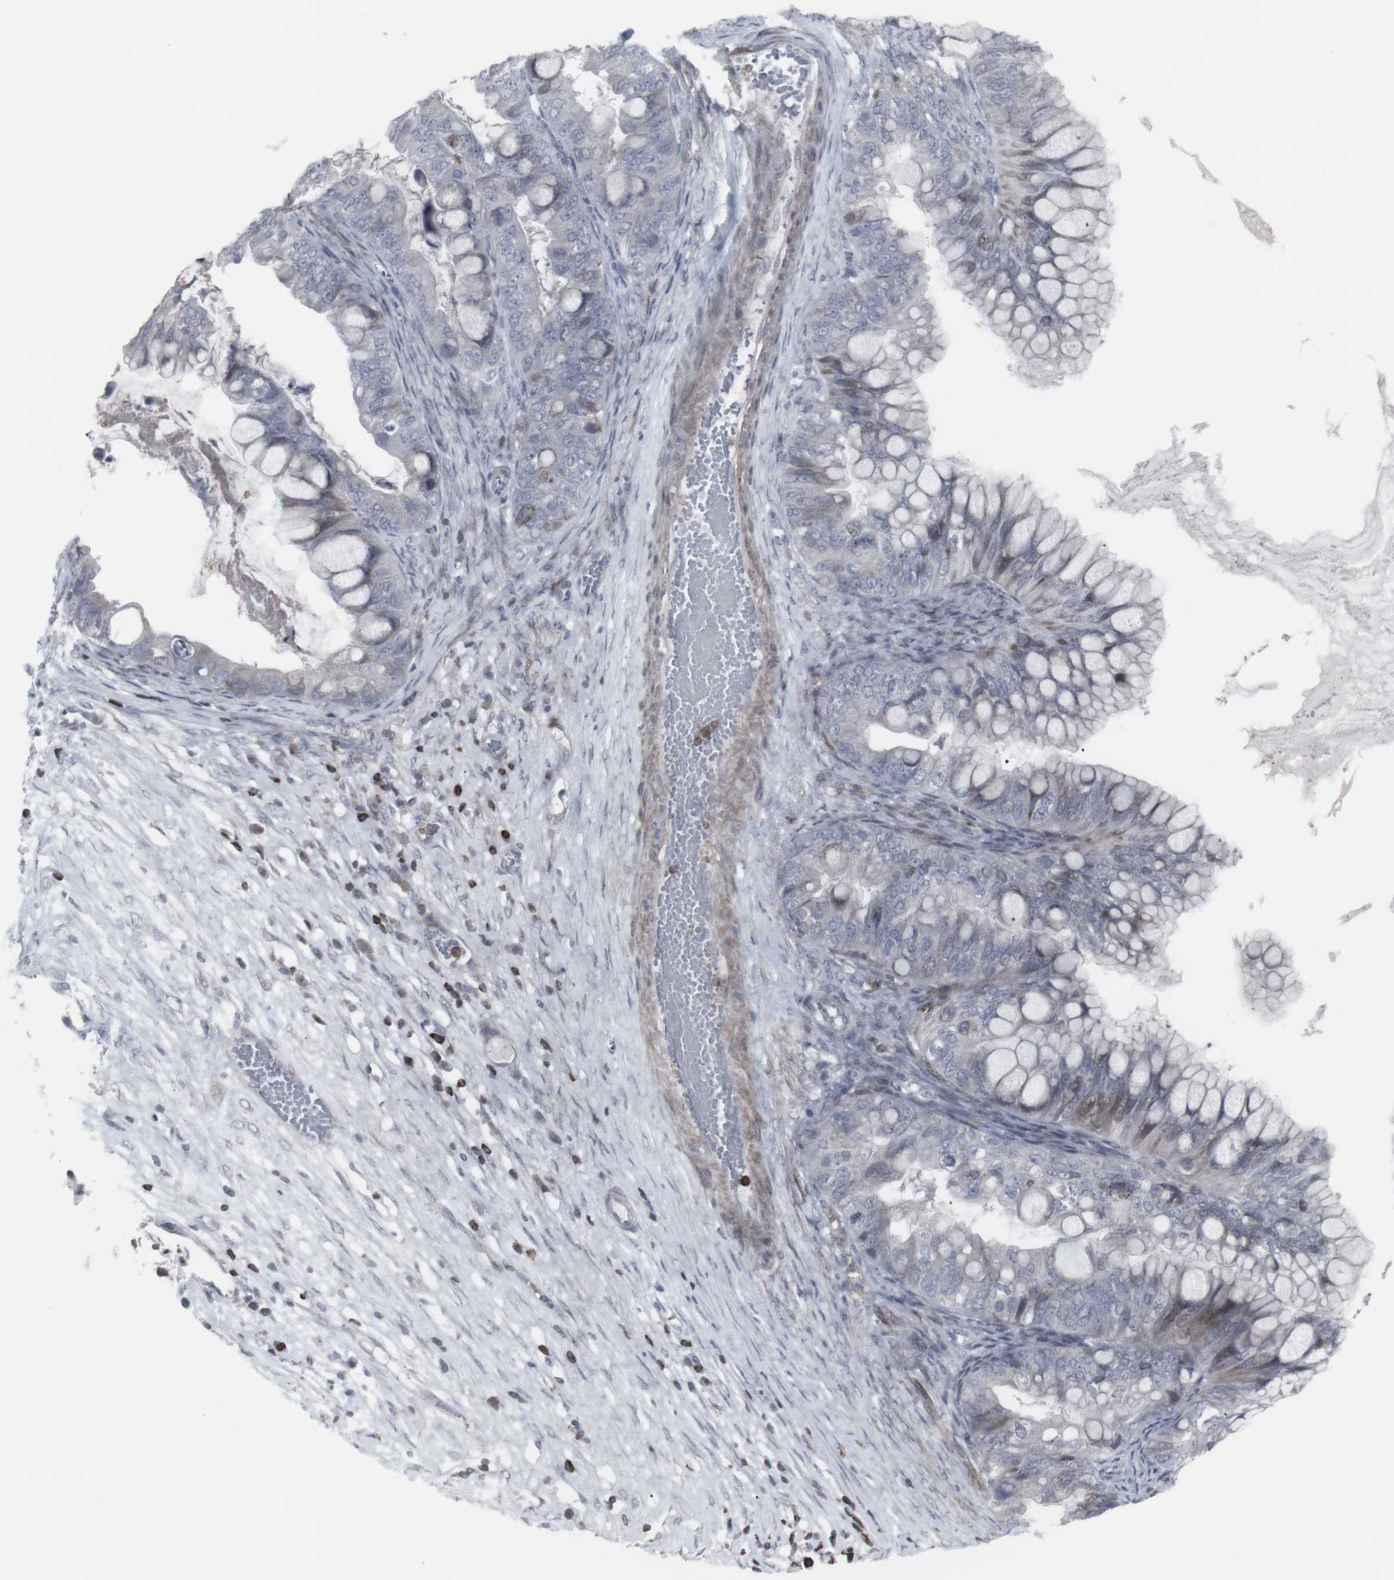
{"staining": {"intensity": "negative", "quantity": "none", "location": "none"}, "tissue": "ovarian cancer", "cell_type": "Tumor cells", "image_type": "cancer", "snomed": [{"axis": "morphology", "description": "Cystadenocarcinoma, mucinous, NOS"}, {"axis": "topography", "description": "Ovary"}], "caption": "Ovarian cancer (mucinous cystadenocarcinoma) was stained to show a protein in brown. There is no significant expression in tumor cells.", "gene": "APOBEC2", "patient": {"sex": "female", "age": 80}}